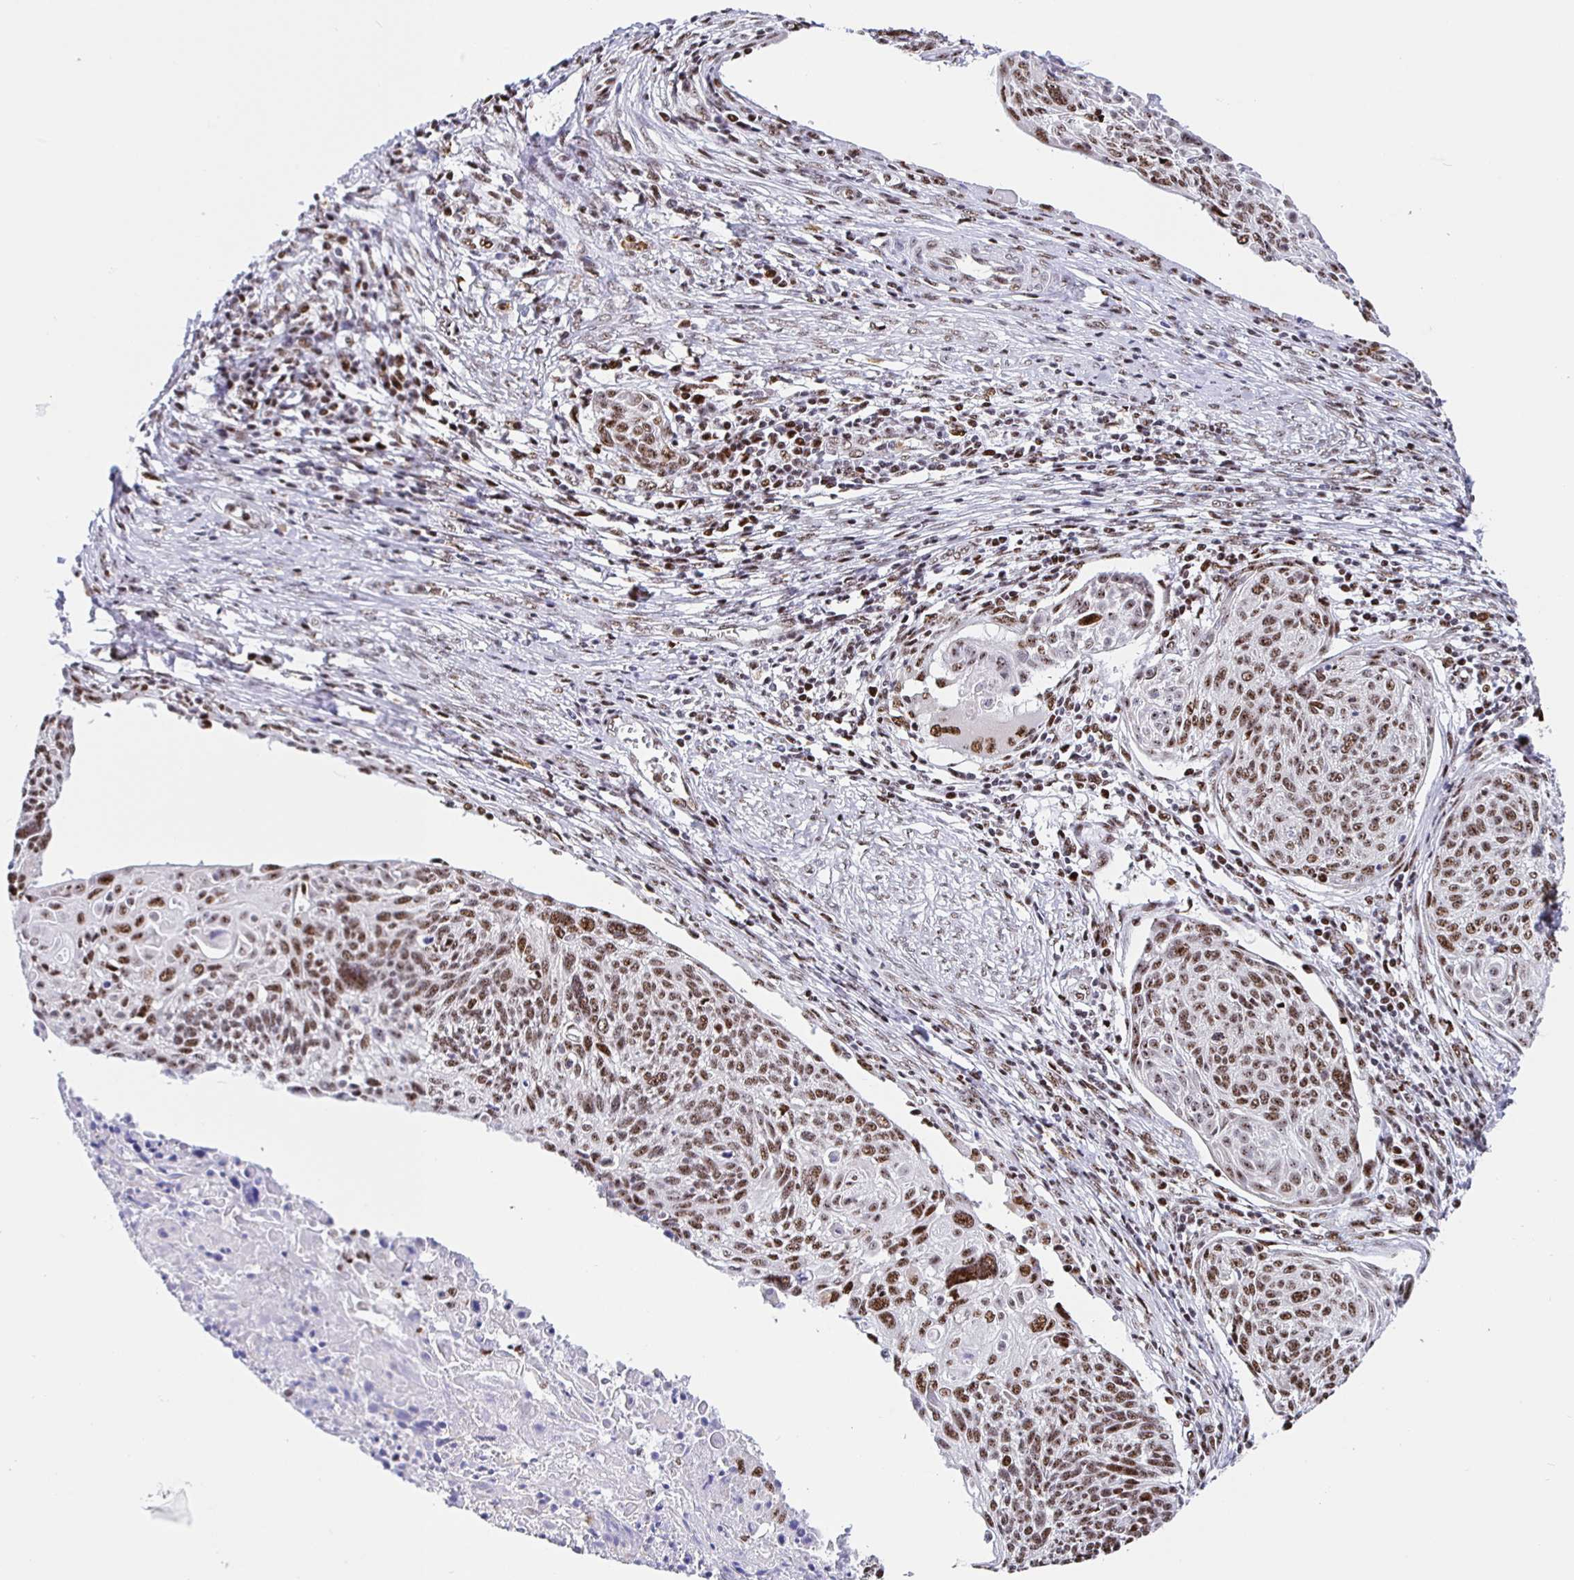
{"staining": {"intensity": "moderate", "quantity": ">75%", "location": "nuclear"}, "tissue": "cervical cancer", "cell_type": "Tumor cells", "image_type": "cancer", "snomed": [{"axis": "morphology", "description": "Squamous cell carcinoma, NOS"}, {"axis": "topography", "description": "Cervix"}], "caption": "High-magnification brightfield microscopy of cervical cancer stained with DAB (3,3'-diaminobenzidine) (brown) and counterstained with hematoxylin (blue). tumor cells exhibit moderate nuclear positivity is present in approximately>75% of cells. The staining was performed using DAB to visualize the protein expression in brown, while the nuclei were stained in blue with hematoxylin (Magnification: 20x).", "gene": "SETD5", "patient": {"sex": "female", "age": 49}}